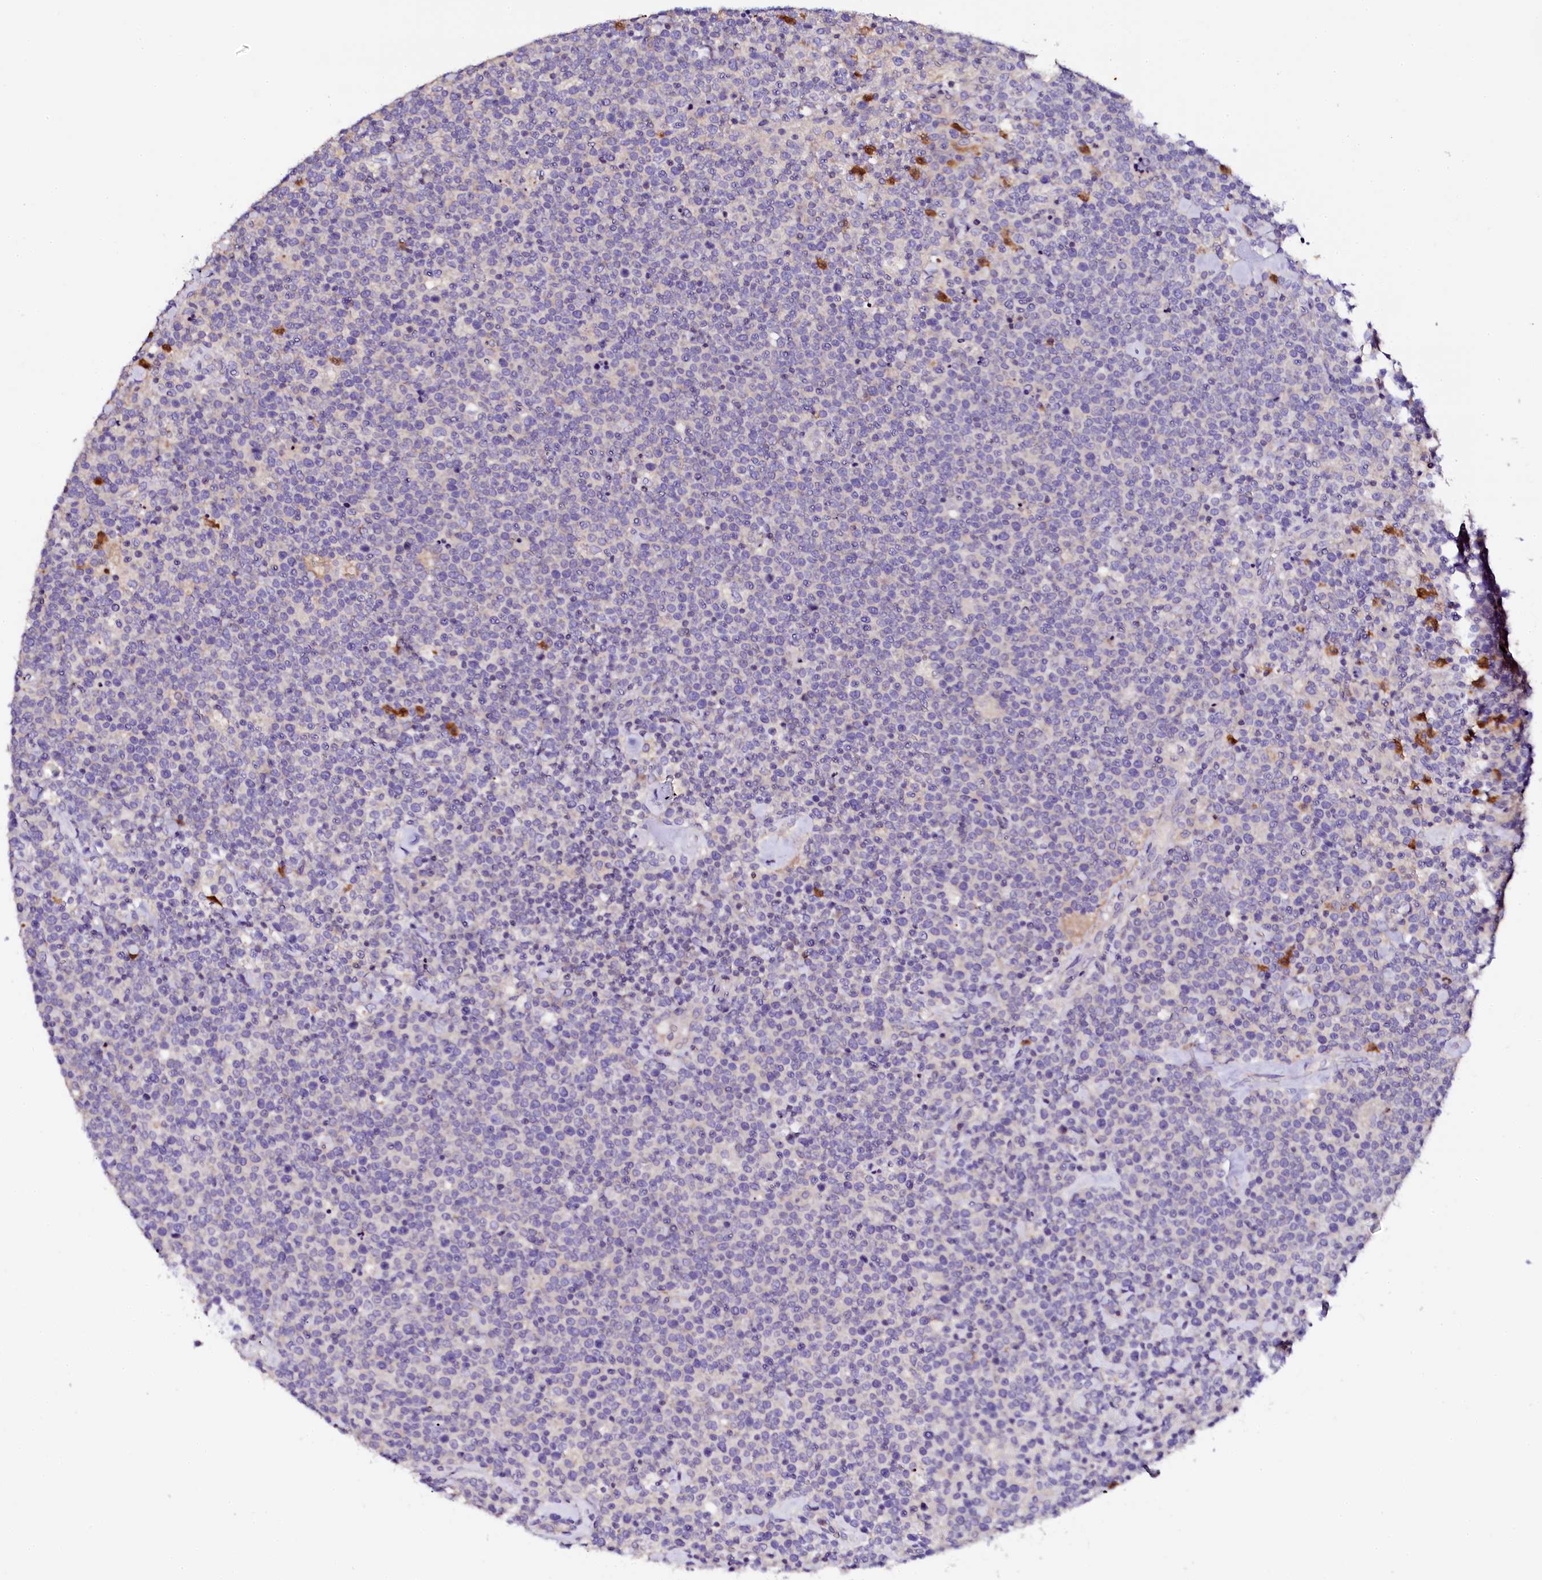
{"staining": {"intensity": "negative", "quantity": "none", "location": "none"}, "tissue": "lymphoma", "cell_type": "Tumor cells", "image_type": "cancer", "snomed": [{"axis": "morphology", "description": "Malignant lymphoma, non-Hodgkin's type, High grade"}, {"axis": "topography", "description": "Lymph node"}], "caption": "A high-resolution histopathology image shows IHC staining of malignant lymphoma, non-Hodgkin's type (high-grade), which exhibits no significant staining in tumor cells.", "gene": "NAA16", "patient": {"sex": "male", "age": 61}}